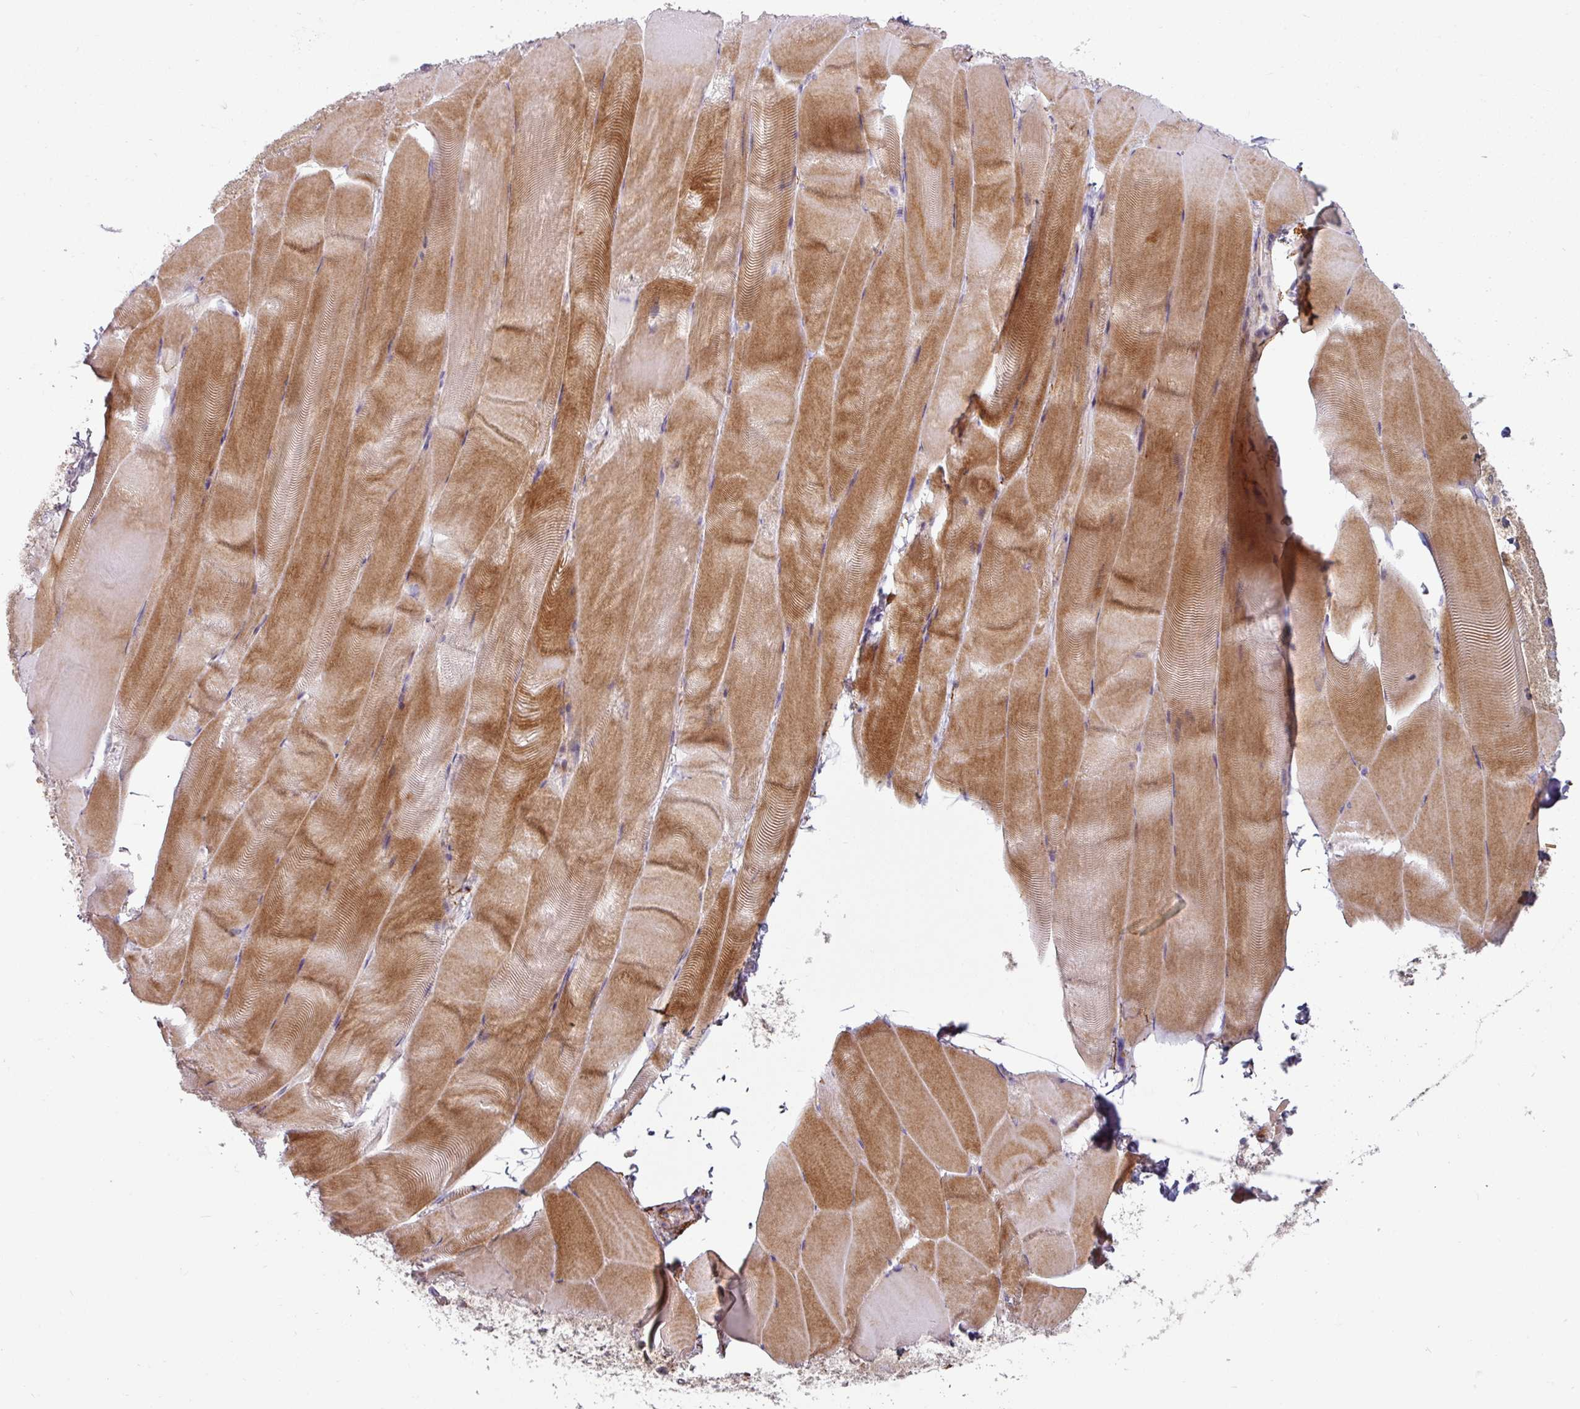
{"staining": {"intensity": "moderate", "quantity": "25%-75%", "location": "cytoplasmic/membranous"}, "tissue": "skeletal muscle", "cell_type": "Myocytes", "image_type": "normal", "snomed": [{"axis": "morphology", "description": "Normal tissue, NOS"}, {"axis": "topography", "description": "Skeletal muscle"}], "caption": "High-power microscopy captured an immunohistochemistry (IHC) histopathology image of benign skeletal muscle, revealing moderate cytoplasmic/membranous positivity in approximately 25%-75% of myocytes. (DAB = brown stain, brightfield microscopy at high magnification).", "gene": "MTMR14", "patient": {"sex": "female", "age": 64}}